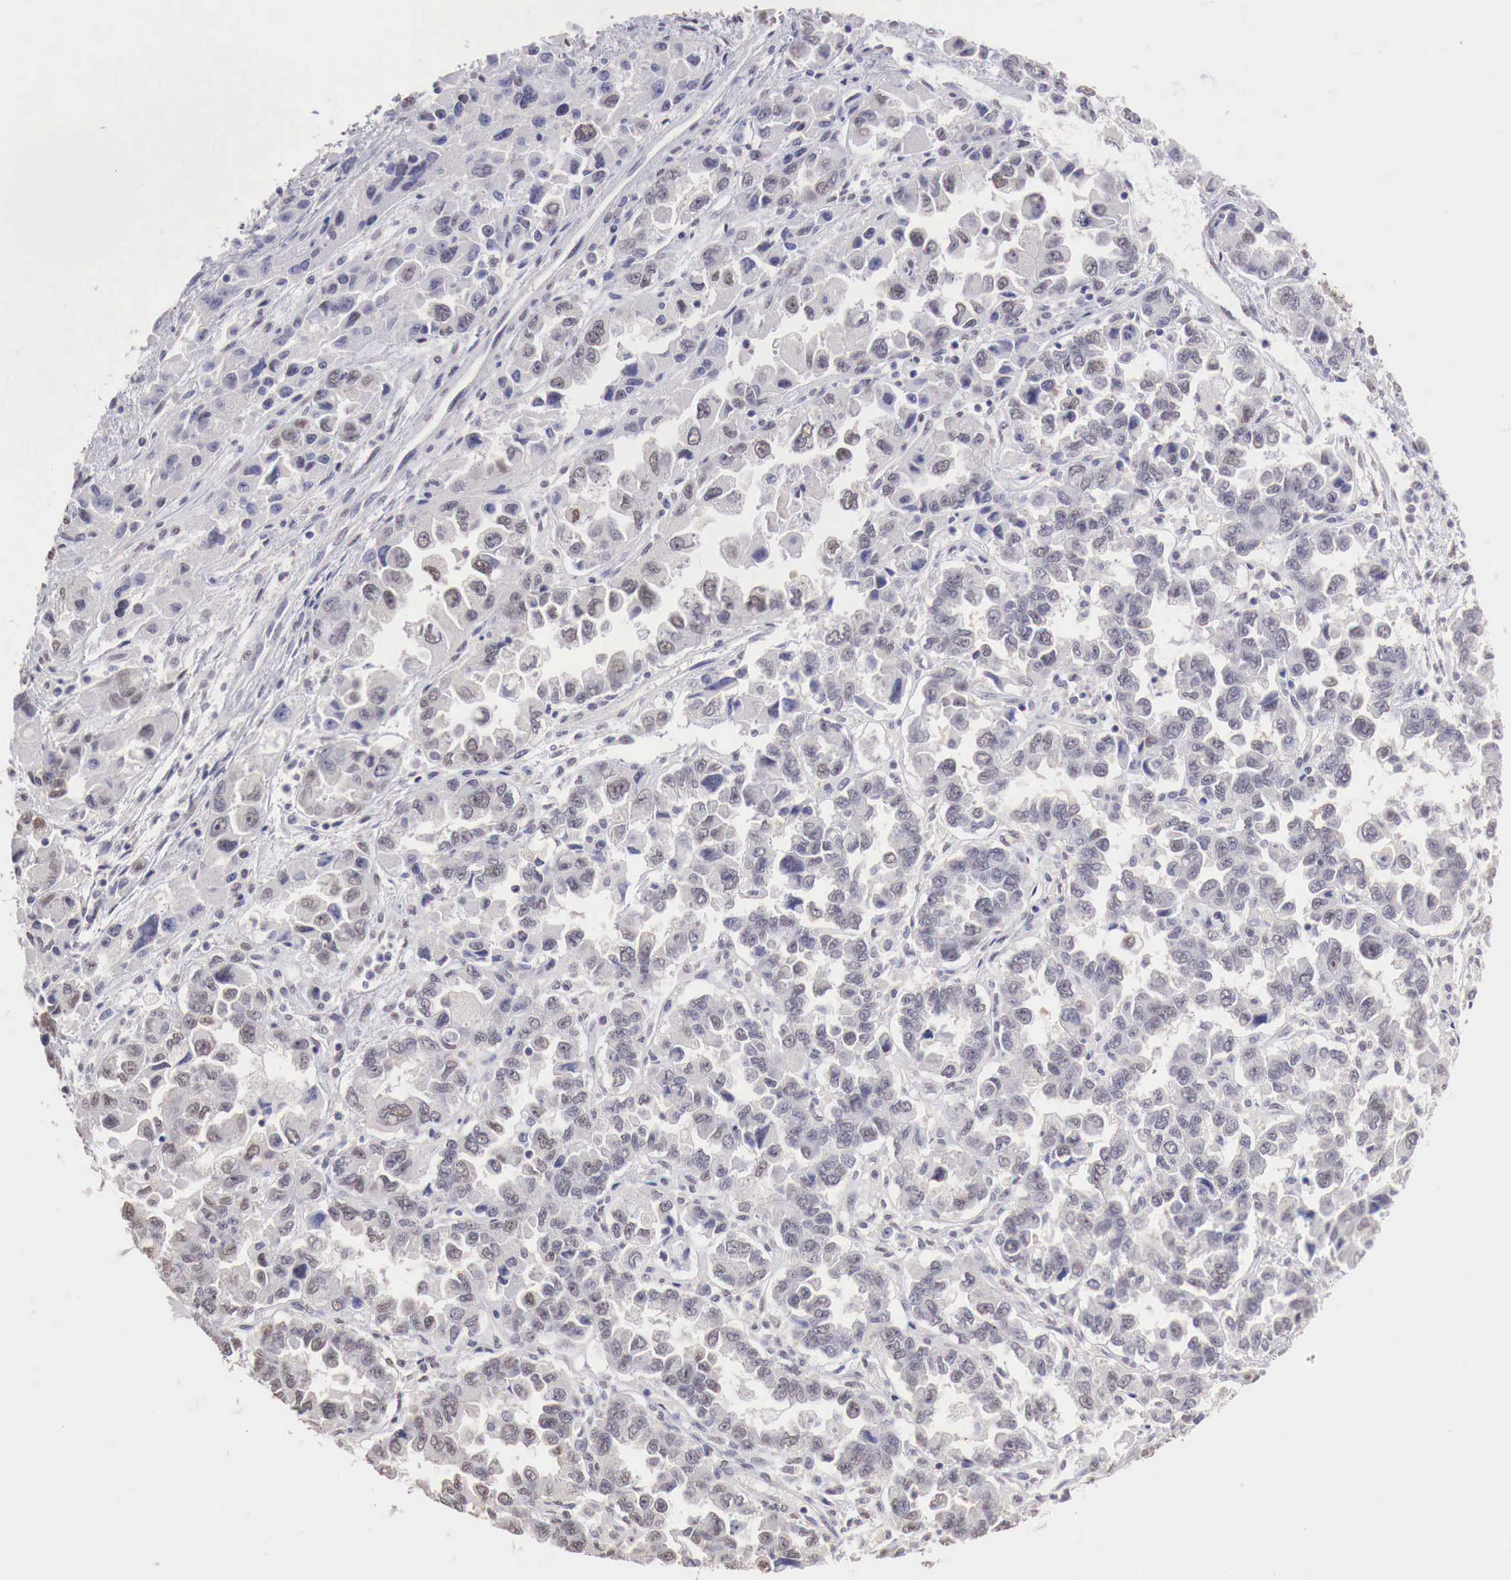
{"staining": {"intensity": "negative", "quantity": "none", "location": "none"}, "tissue": "ovarian cancer", "cell_type": "Tumor cells", "image_type": "cancer", "snomed": [{"axis": "morphology", "description": "Cystadenocarcinoma, serous, NOS"}, {"axis": "topography", "description": "Ovary"}], "caption": "A micrograph of ovarian cancer (serous cystadenocarcinoma) stained for a protein displays no brown staining in tumor cells. (Brightfield microscopy of DAB (3,3'-diaminobenzidine) immunohistochemistry at high magnification).", "gene": "UBA1", "patient": {"sex": "female", "age": 84}}